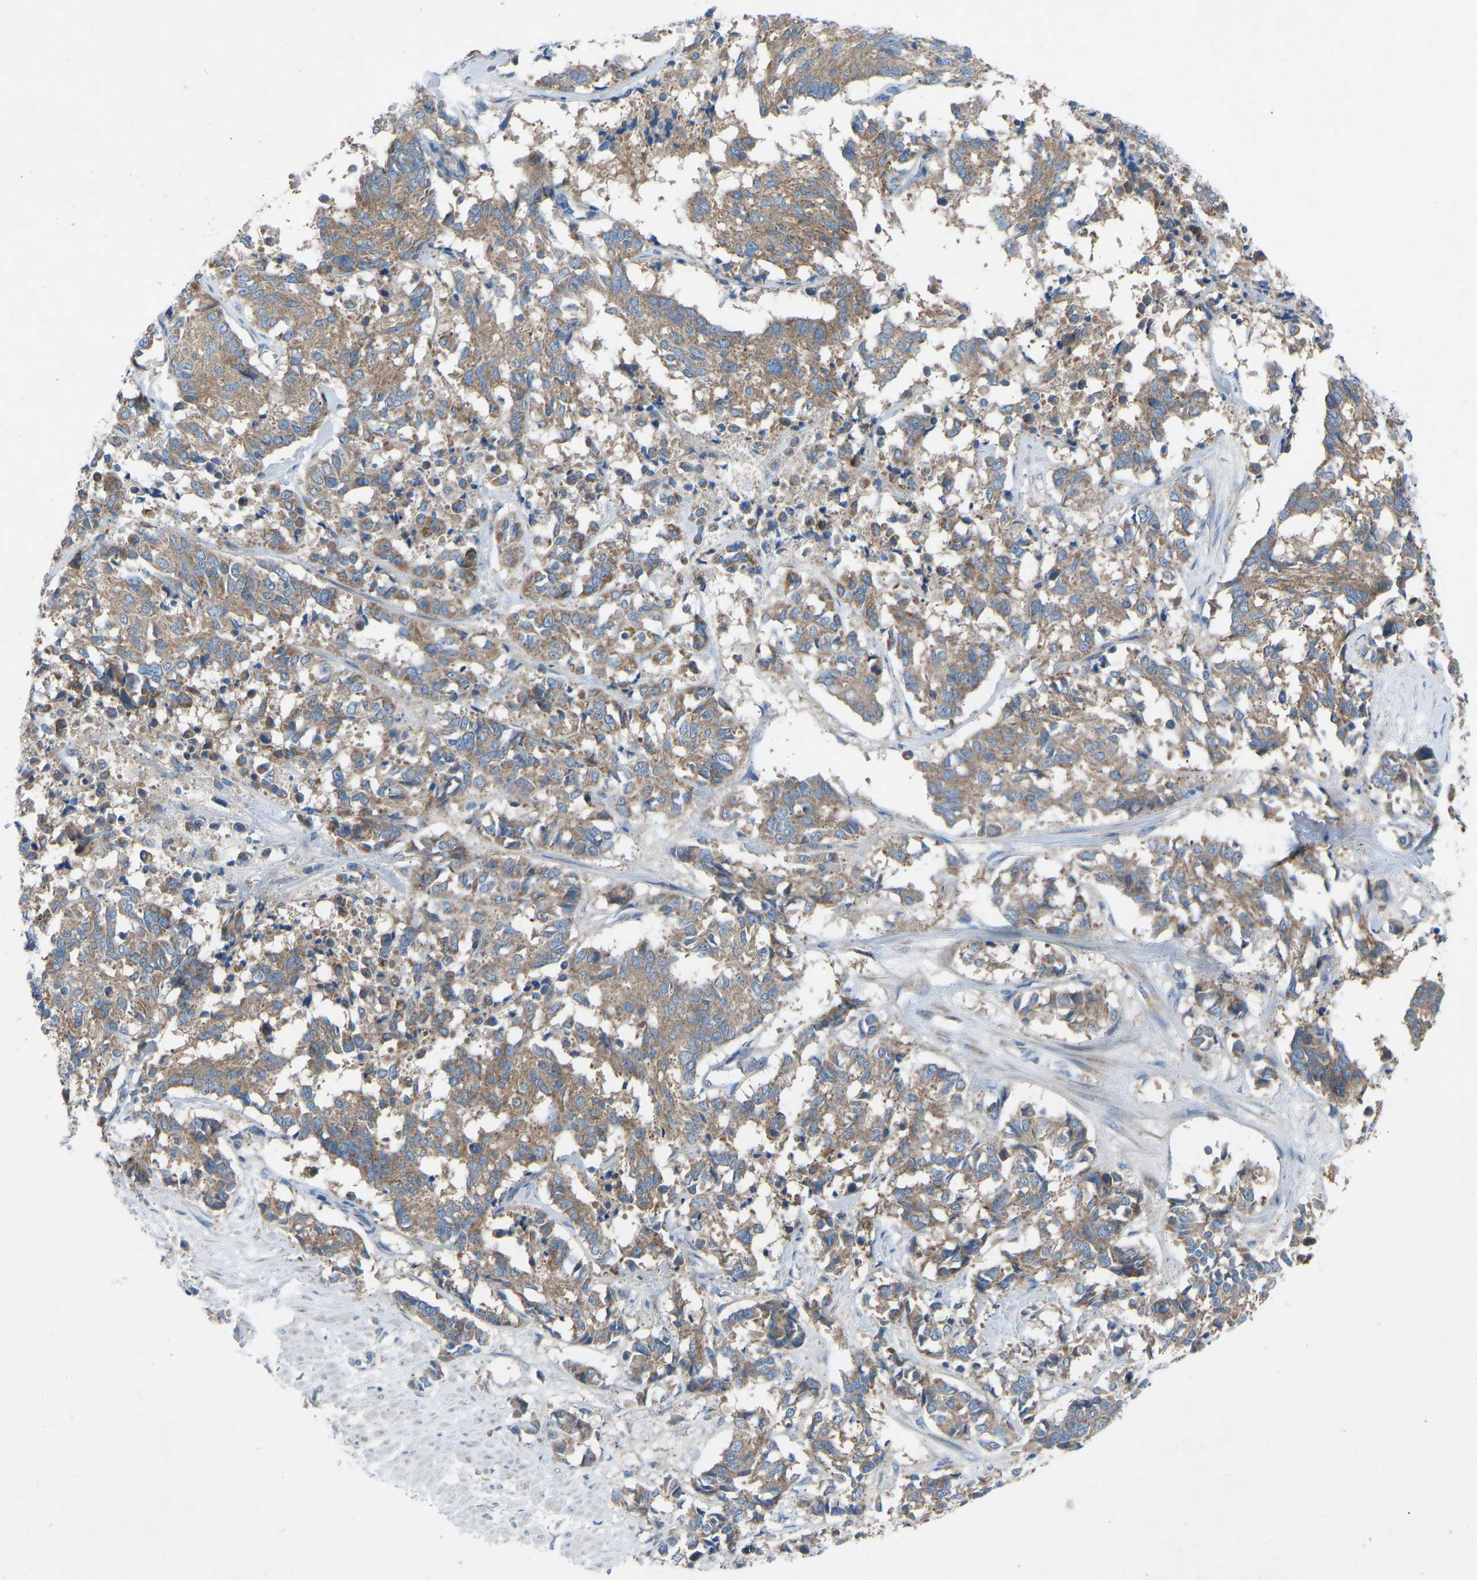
{"staining": {"intensity": "moderate", "quantity": ">75%", "location": "cytoplasmic/membranous"}, "tissue": "cervical cancer", "cell_type": "Tumor cells", "image_type": "cancer", "snomed": [{"axis": "morphology", "description": "Squamous cell carcinoma, NOS"}, {"axis": "topography", "description": "Cervix"}], "caption": "Moderate cytoplasmic/membranous staining is identified in about >75% of tumor cells in squamous cell carcinoma (cervical).", "gene": "GRK6", "patient": {"sex": "female", "age": 35}}